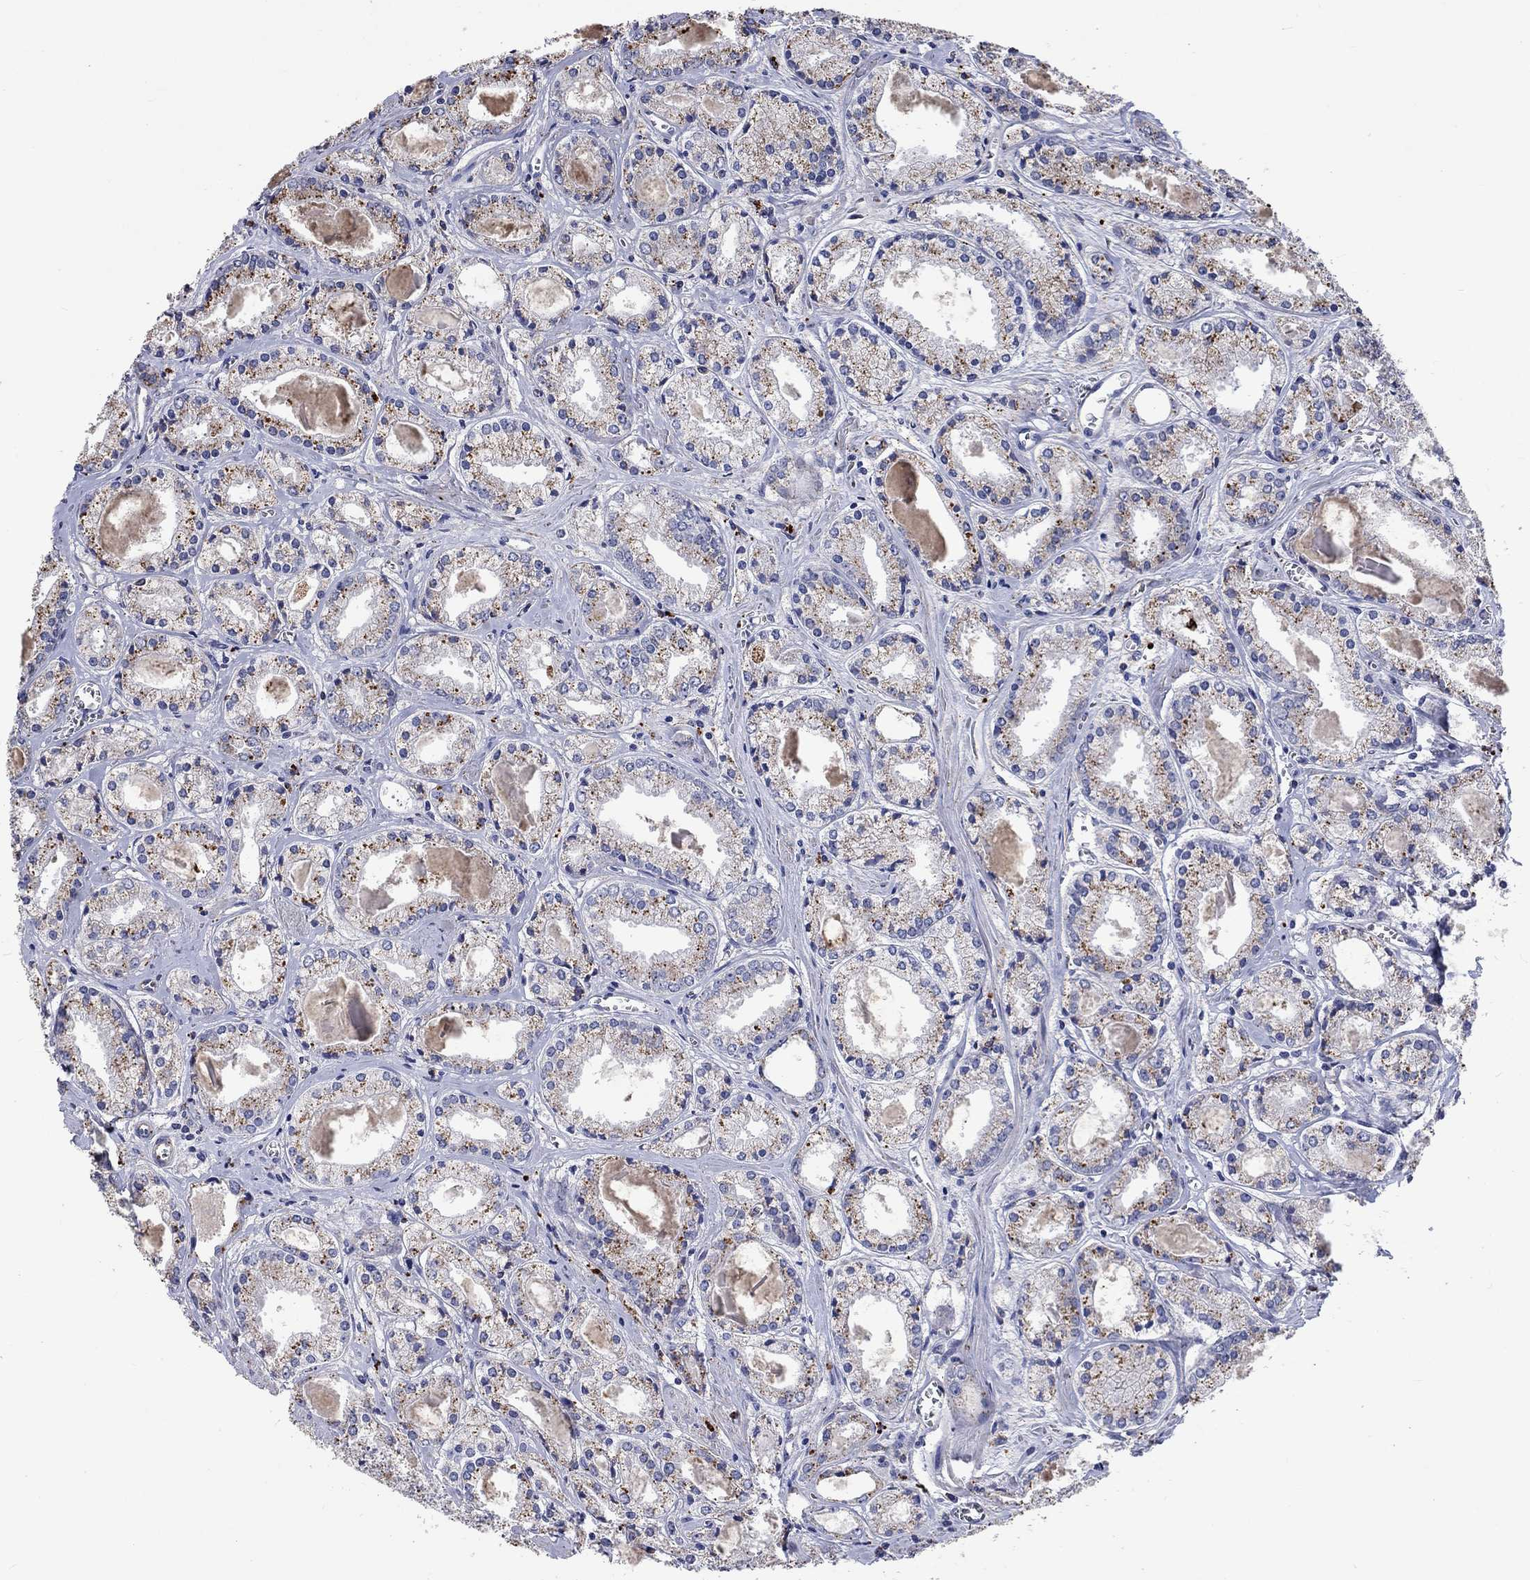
{"staining": {"intensity": "strong", "quantity": ">75%", "location": "cytoplasmic/membranous"}, "tissue": "prostate cancer", "cell_type": "Tumor cells", "image_type": "cancer", "snomed": [{"axis": "morphology", "description": "Adenocarcinoma, NOS"}, {"axis": "topography", "description": "Prostate"}], "caption": "Protein expression analysis of prostate cancer displays strong cytoplasmic/membranous expression in approximately >75% of tumor cells. The staining was performed using DAB (3,3'-diaminobenzidine), with brown indicating positive protein expression. Nuclei are stained blue with hematoxylin.", "gene": "CTSB", "patient": {"sex": "male", "age": 72}}